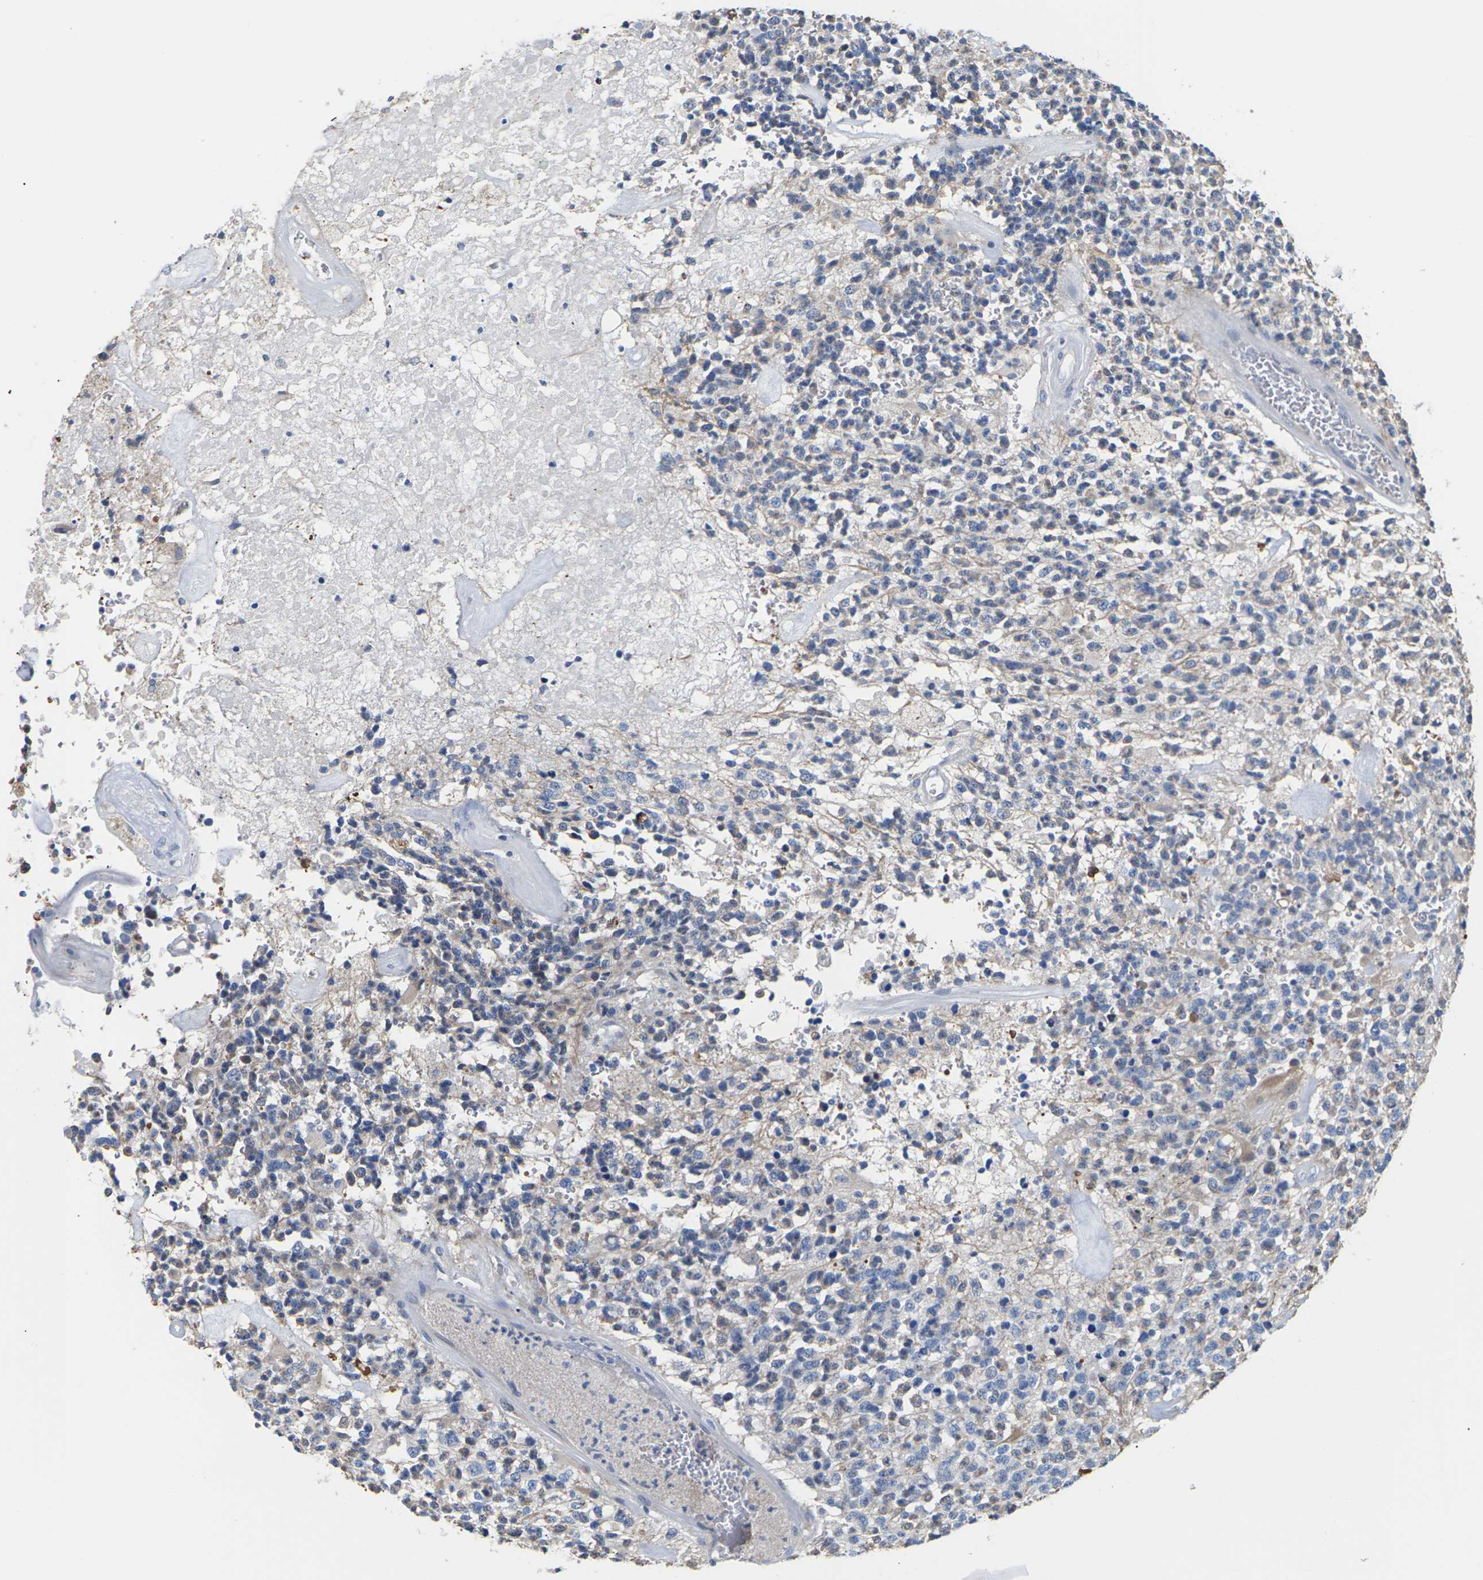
{"staining": {"intensity": "moderate", "quantity": "<25%", "location": "cytoplasmic/membranous"}, "tissue": "glioma", "cell_type": "Tumor cells", "image_type": "cancer", "snomed": [{"axis": "morphology", "description": "Glioma, malignant, High grade"}, {"axis": "topography", "description": "pancreas cauda"}], "caption": "Immunohistochemical staining of human malignant glioma (high-grade) shows low levels of moderate cytoplasmic/membranous protein staining in about <25% of tumor cells.", "gene": "TMCO4", "patient": {"sex": "male", "age": 60}}